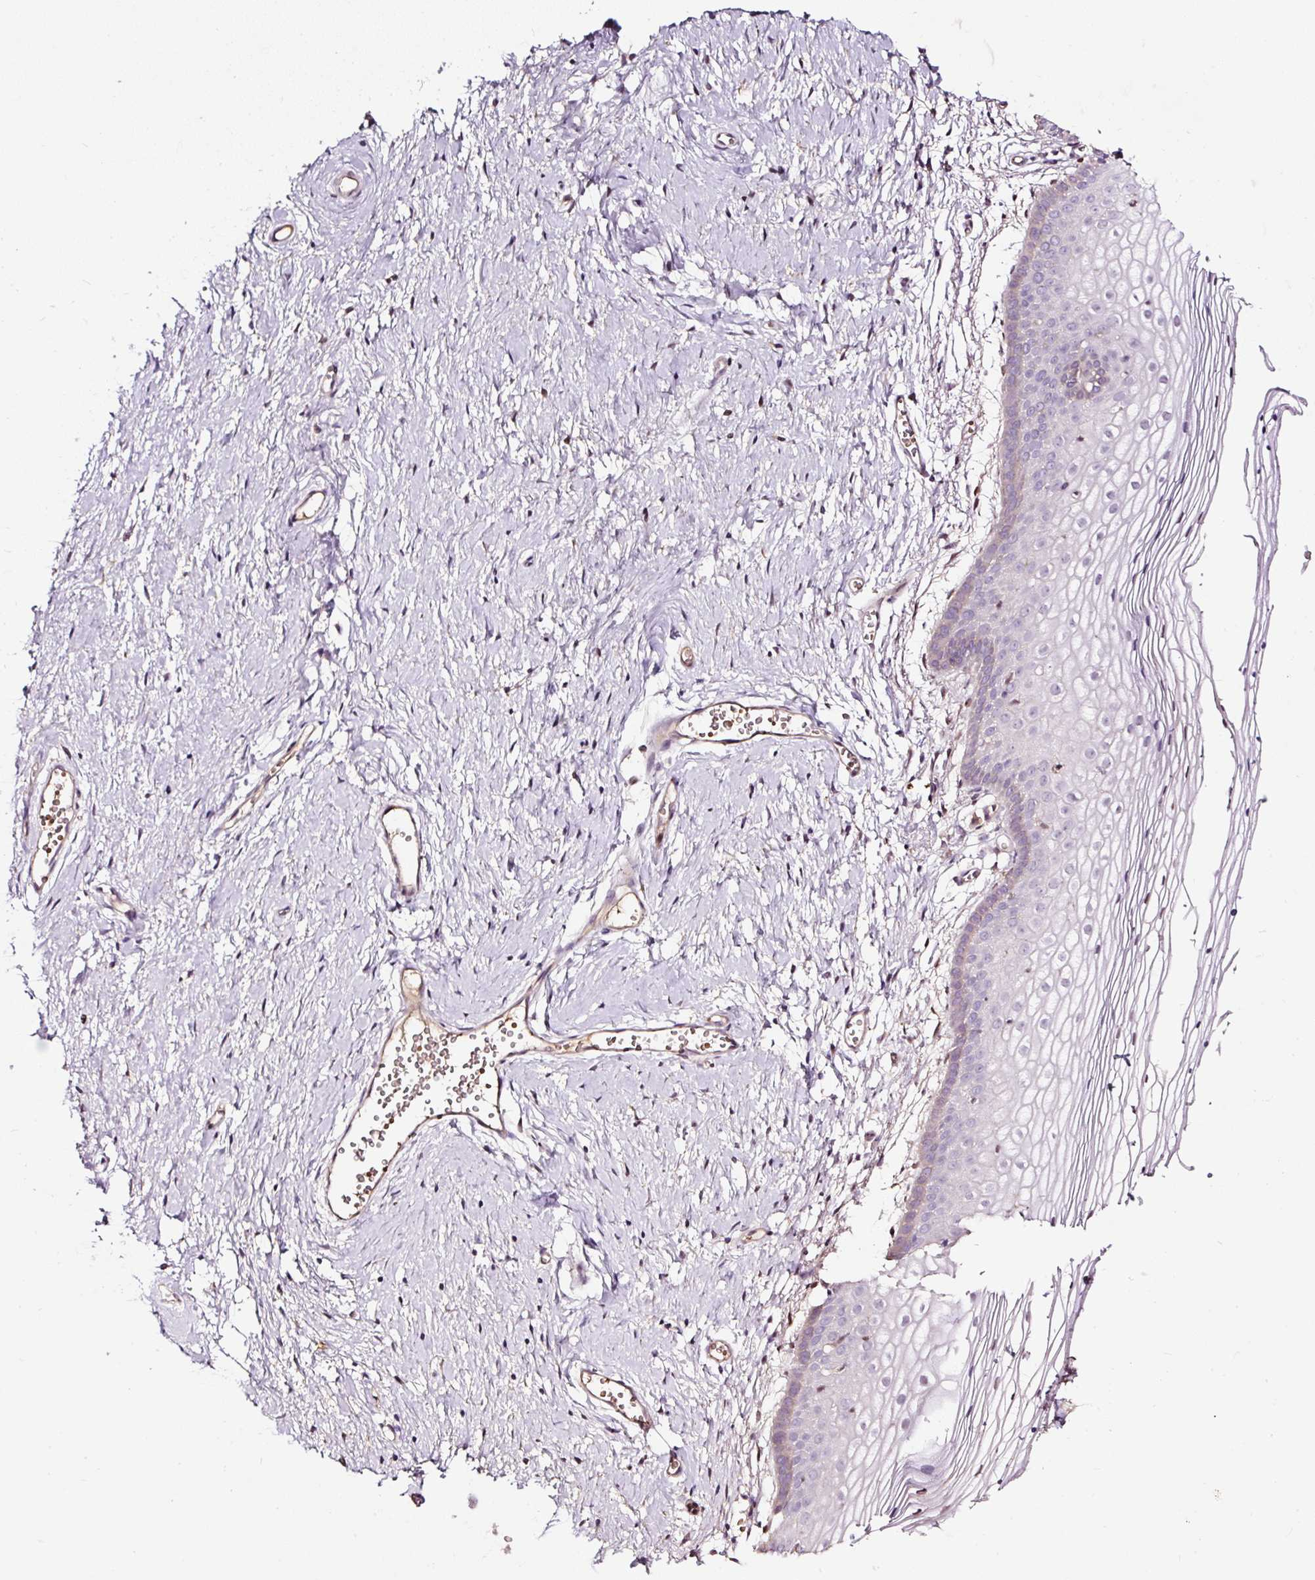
{"staining": {"intensity": "weak", "quantity": "<25%", "location": "cytoplasmic/membranous"}, "tissue": "vagina", "cell_type": "Squamous epithelial cells", "image_type": "normal", "snomed": [{"axis": "morphology", "description": "Normal tissue, NOS"}, {"axis": "topography", "description": "Vagina"}], "caption": "IHC of normal vagina exhibits no staining in squamous epithelial cells. (Immunohistochemistry (ihc), brightfield microscopy, high magnification).", "gene": "LRRC24", "patient": {"sex": "female", "age": 56}}